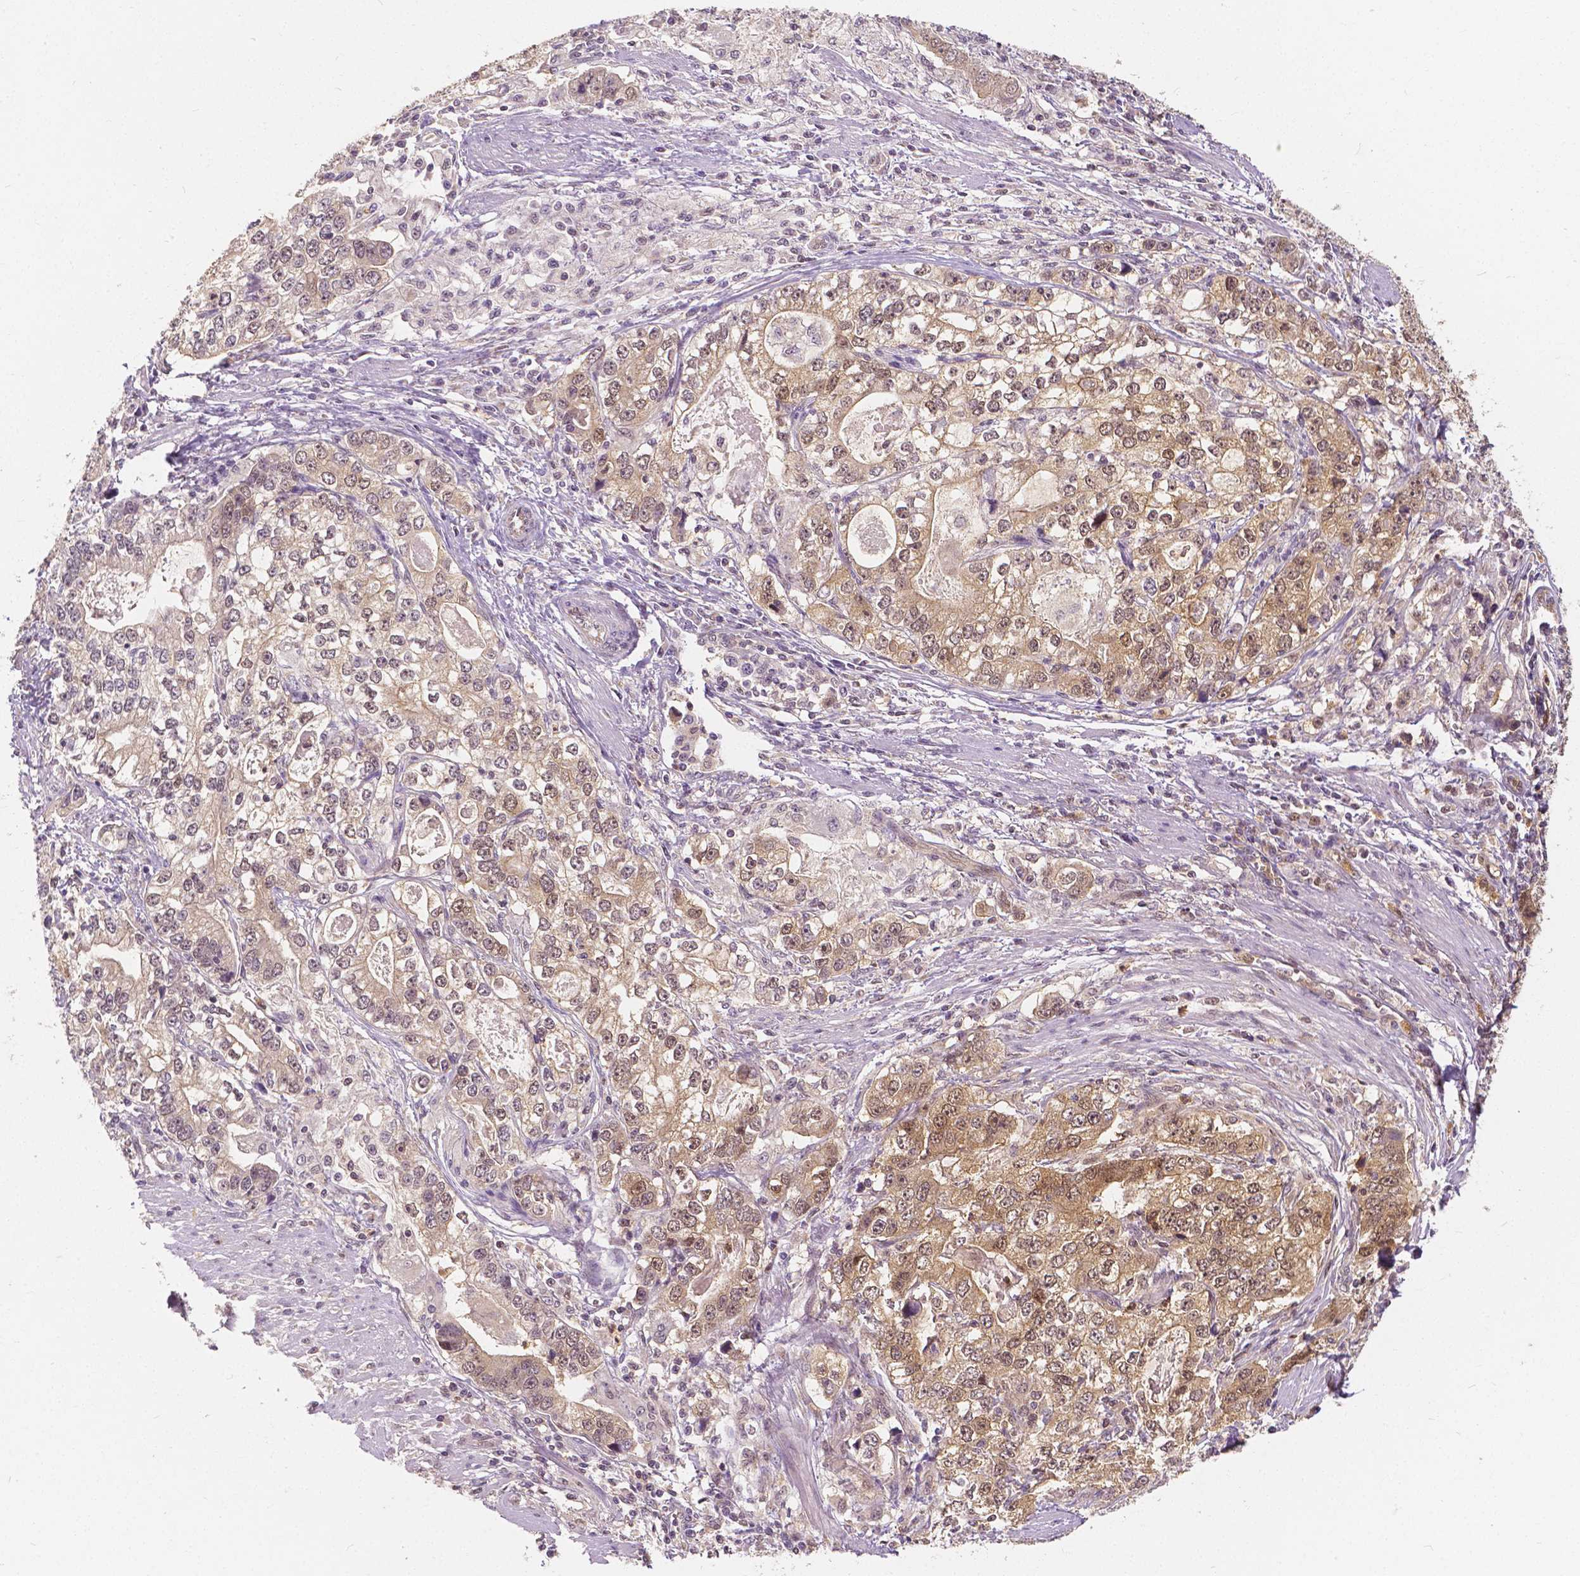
{"staining": {"intensity": "moderate", "quantity": ">75%", "location": "cytoplasmic/membranous,nuclear"}, "tissue": "stomach cancer", "cell_type": "Tumor cells", "image_type": "cancer", "snomed": [{"axis": "morphology", "description": "Adenocarcinoma, NOS"}, {"axis": "topography", "description": "Stomach, lower"}], "caption": "A high-resolution micrograph shows IHC staining of stomach adenocarcinoma, which reveals moderate cytoplasmic/membranous and nuclear positivity in about >75% of tumor cells.", "gene": "NAPRT", "patient": {"sex": "female", "age": 72}}